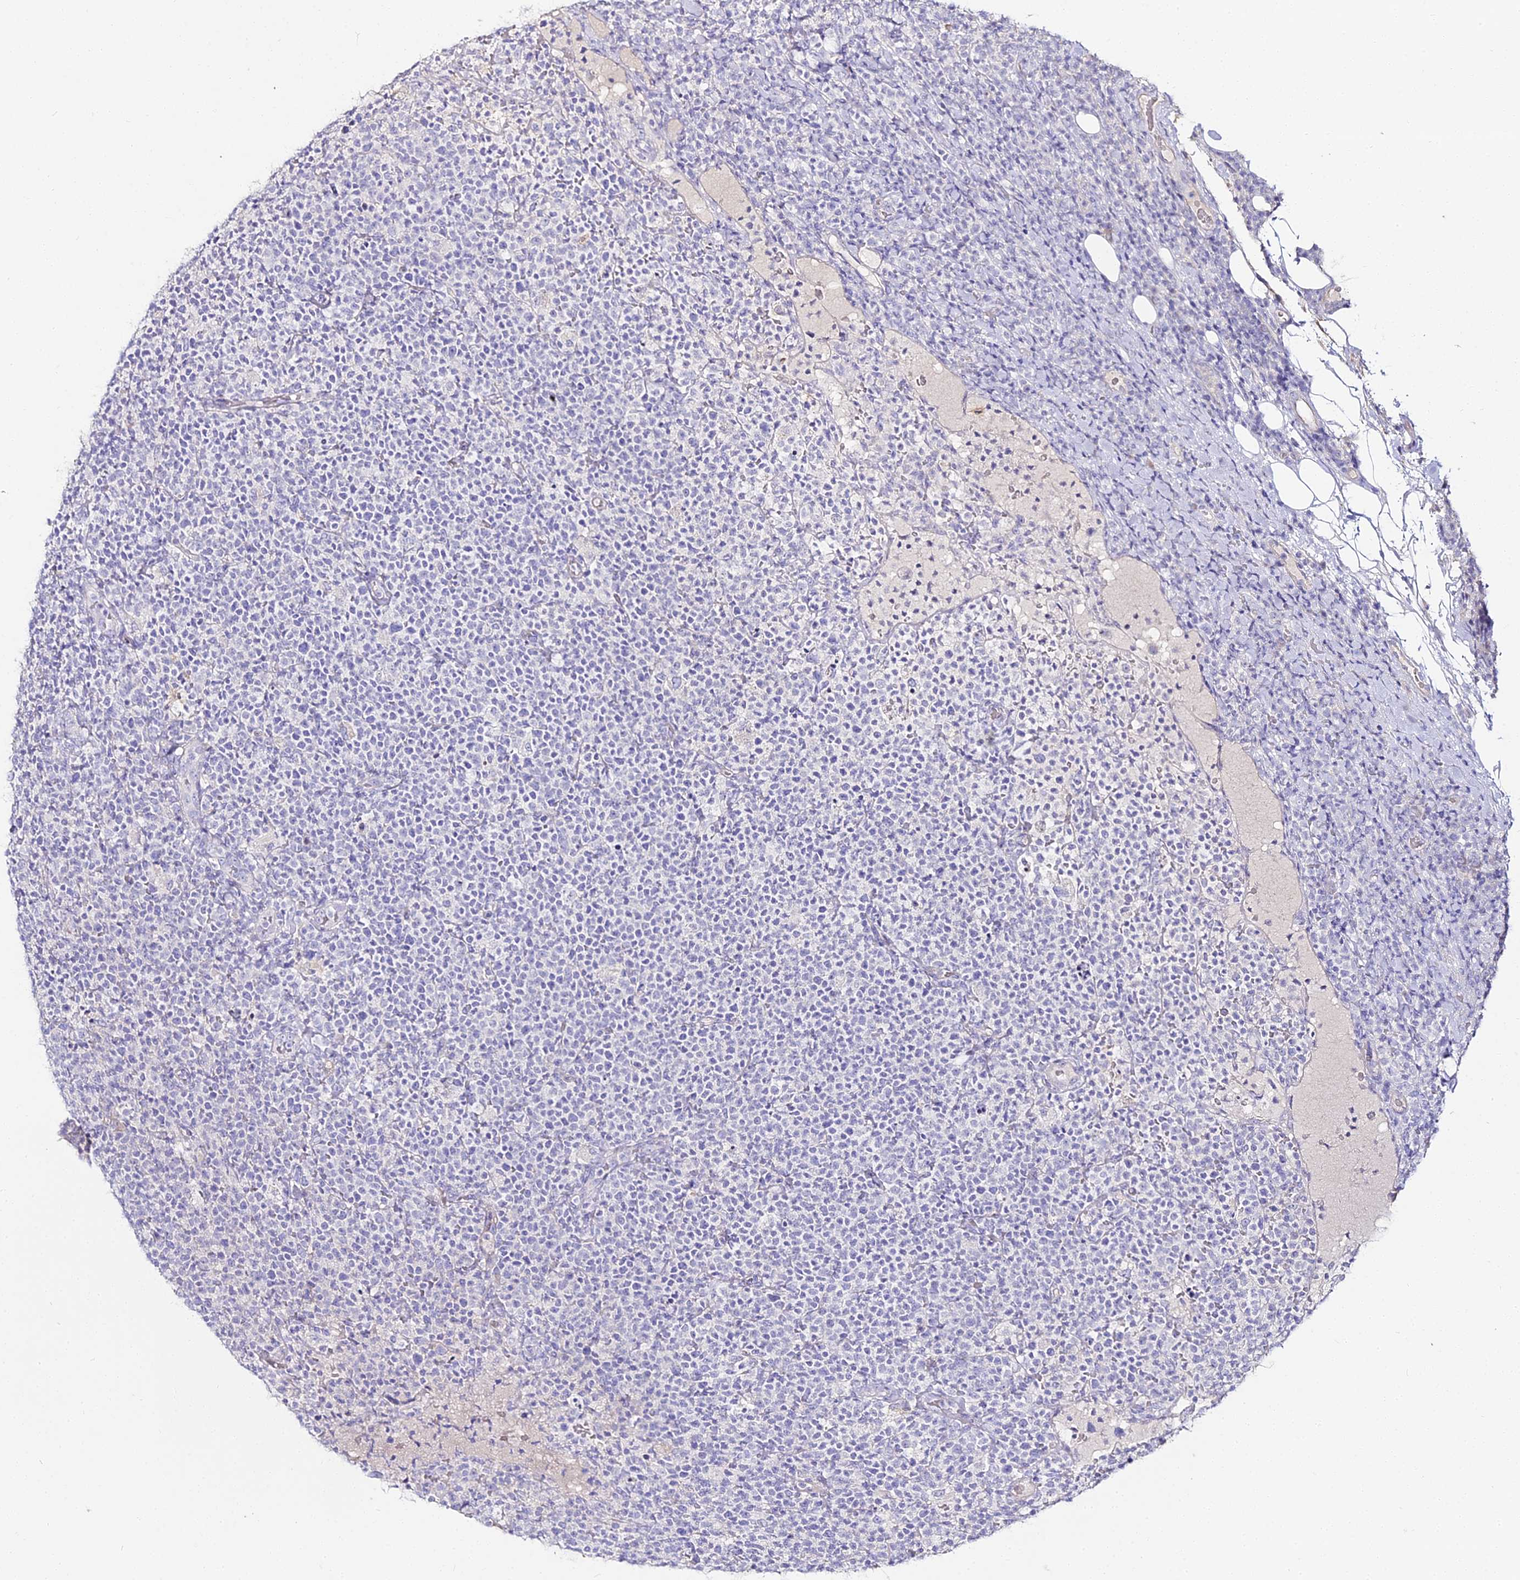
{"staining": {"intensity": "negative", "quantity": "none", "location": "none"}, "tissue": "lymphoma", "cell_type": "Tumor cells", "image_type": "cancer", "snomed": [{"axis": "morphology", "description": "Malignant lymphoma, non-Hodgkin's type, High grade"}, {"axis": "topography", "description": "Lymph node"}], "caption": "High-grade malignant lymphoma, non-Hodgkin's type was stained to show a protein in brown. There is no significant expression in tumor cells. (Brightfield microscopy of DAB (3,3'-diaminobenzidine) immunohistochemistry (IHC) at high magnification).", "gene": "ALPG", "patient": {"sex": "male", "age": 61}}